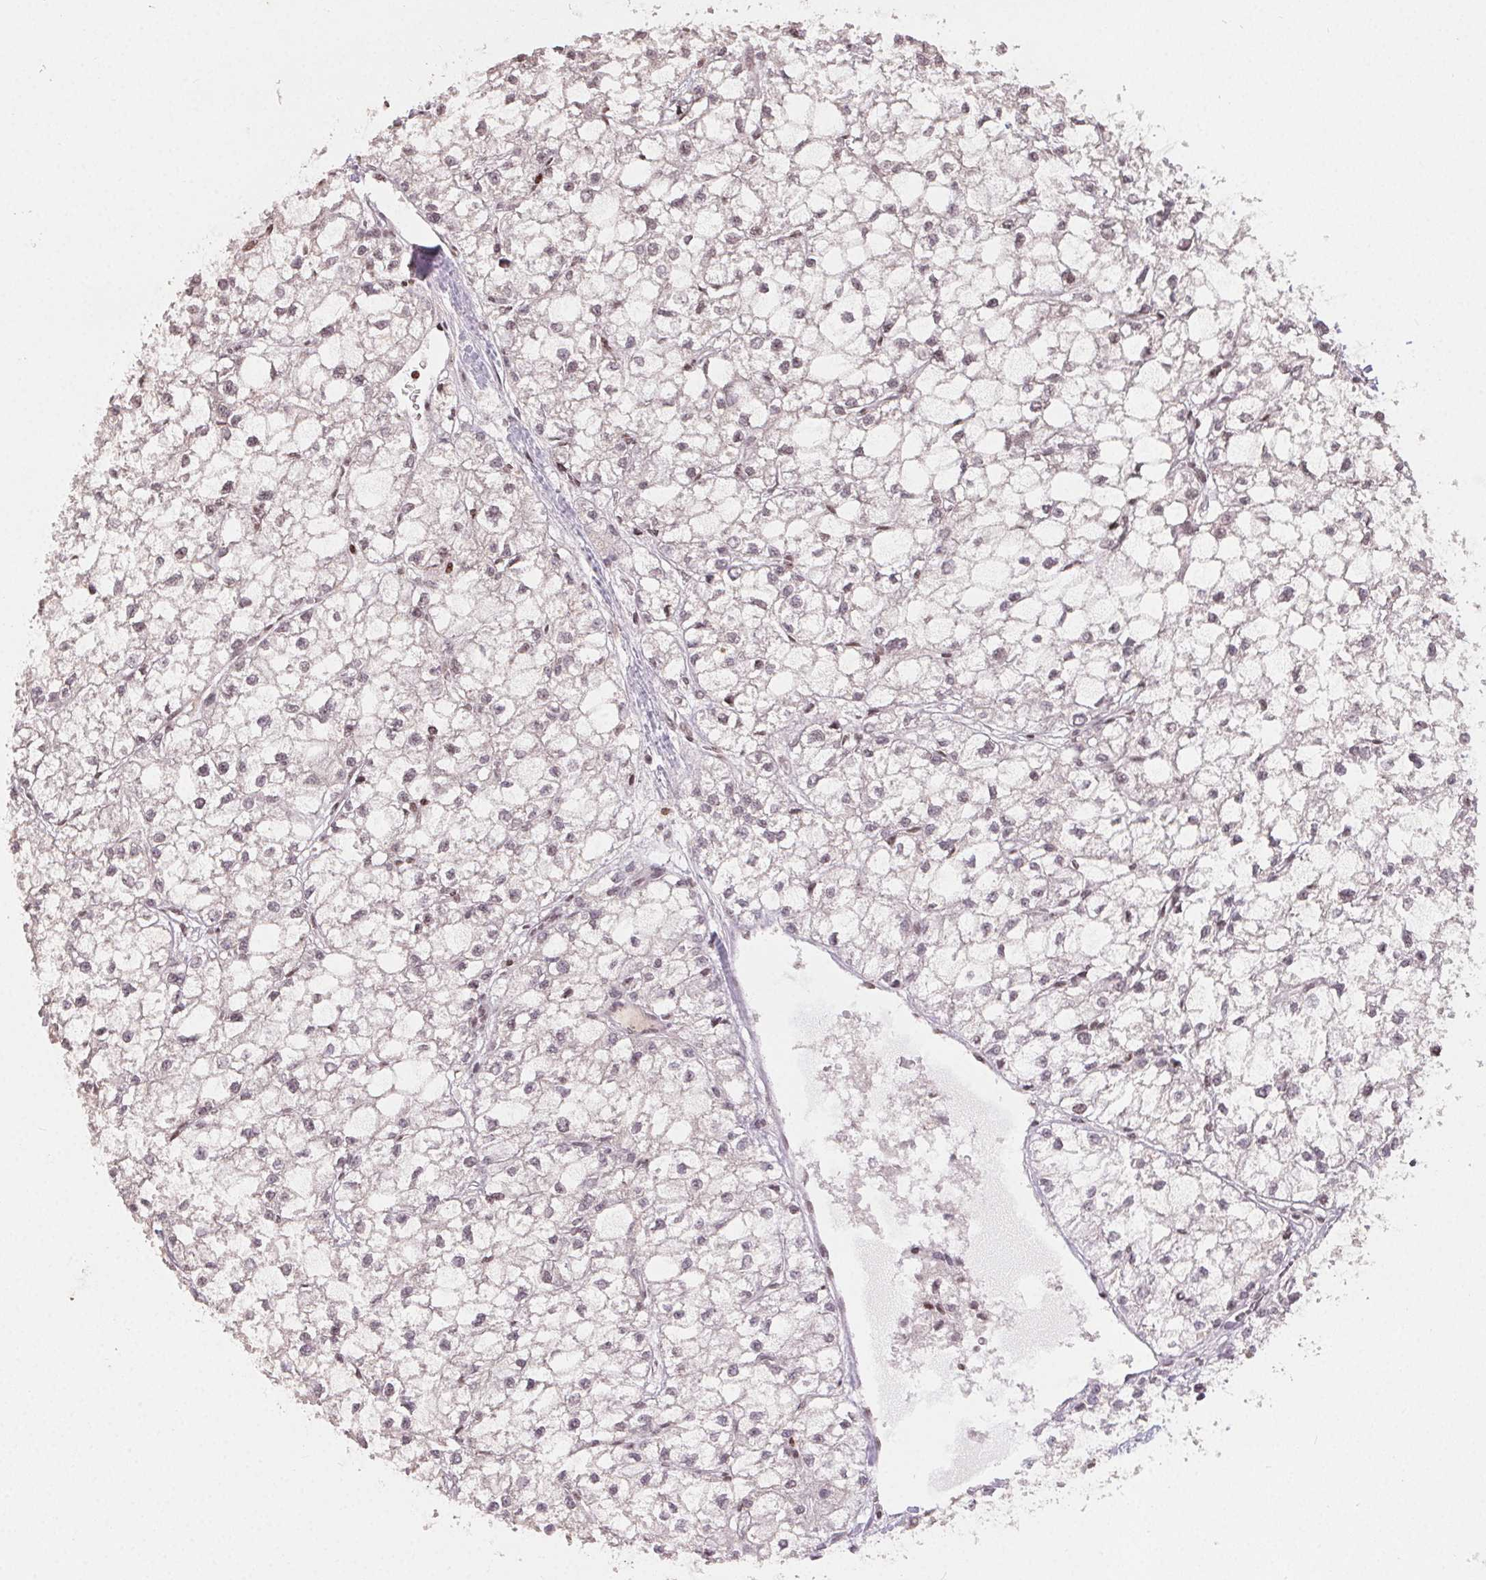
{"staining": {"intensity": "negative", "quantity": "none", "location": "none"}, "tissue": "liver cancer", "cell_type": "Tumor cells", "image_type": "cancer", "snomed": [{"axis": "morphology", "description": "Carcinoma, Hepatocellular, NOS"}, {"axis": "topography", "description": "Liver"}], "caption": "High power microscopy histopathology image of an IHC micrograph of liver hepatocellular carcinoma, revealing no significant positivity in tumor cells. Brightfield microscopy of IHC stained with DAB (3,3'-diaminobenzidine) (brown) and hematoxylin (blue), captured at high magnification.", "gene": "MAPKAPK2", "patient": {"sex": "female", "age": 43}}